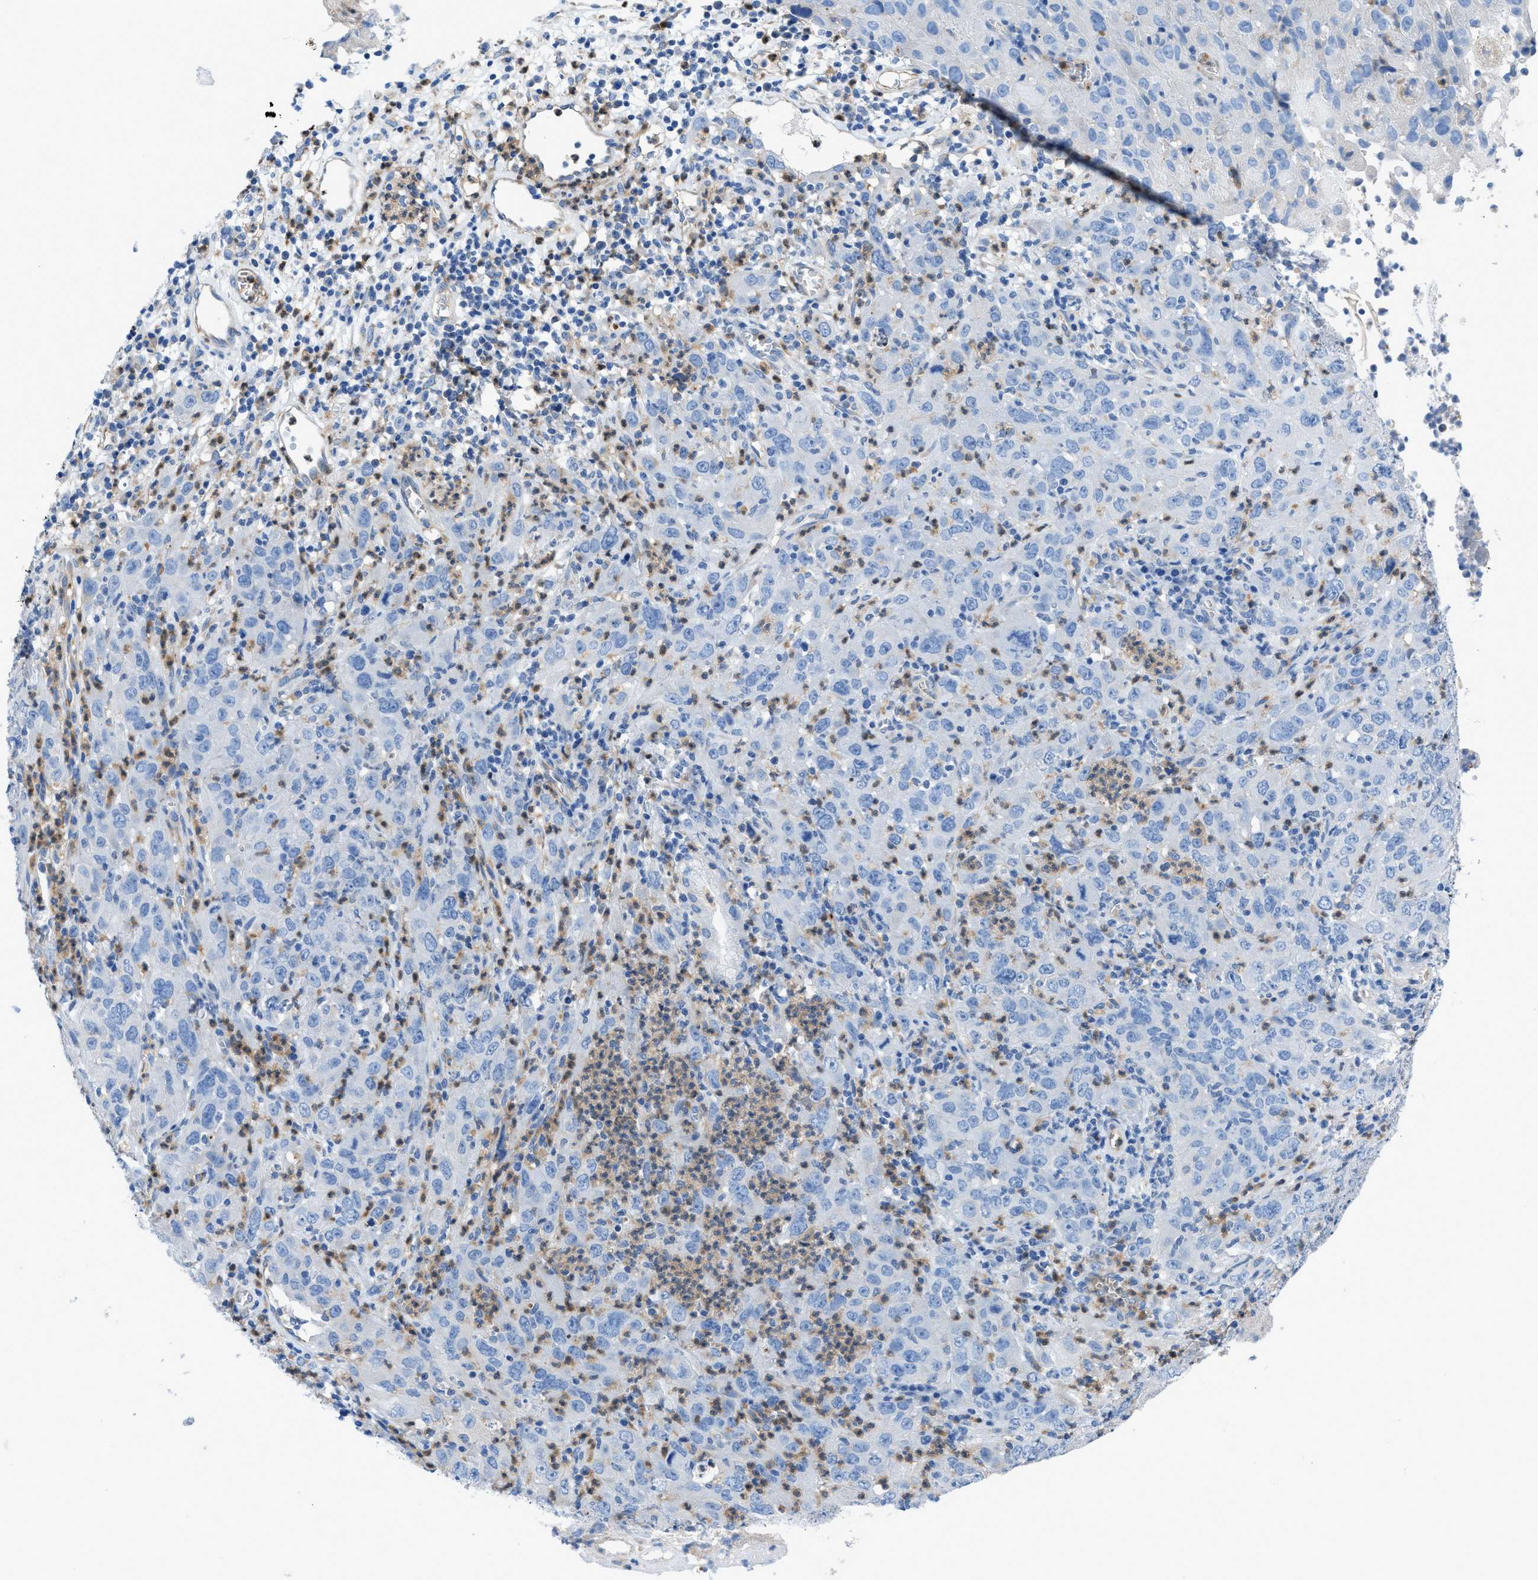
{"staining": {"intensity": "negative", "quantity": "none", "location": "none"}, "tissue": "cervical cancer", "cell_type": "Tumor cells", "image_type": "cancer", "snomed": [{"axis": "morphology", "description": "Squamous cell carcinoma, NOS"}, {"axis": "topography", "description": "Cervix"}], "caption": "IHC micrograph of squamous cell carcinoma (cervical) stained for a protein (brown), which displays no positivity in tumor cells.", "gene": "ITPR1", "patient": {"sex": "female", "age": 32}}